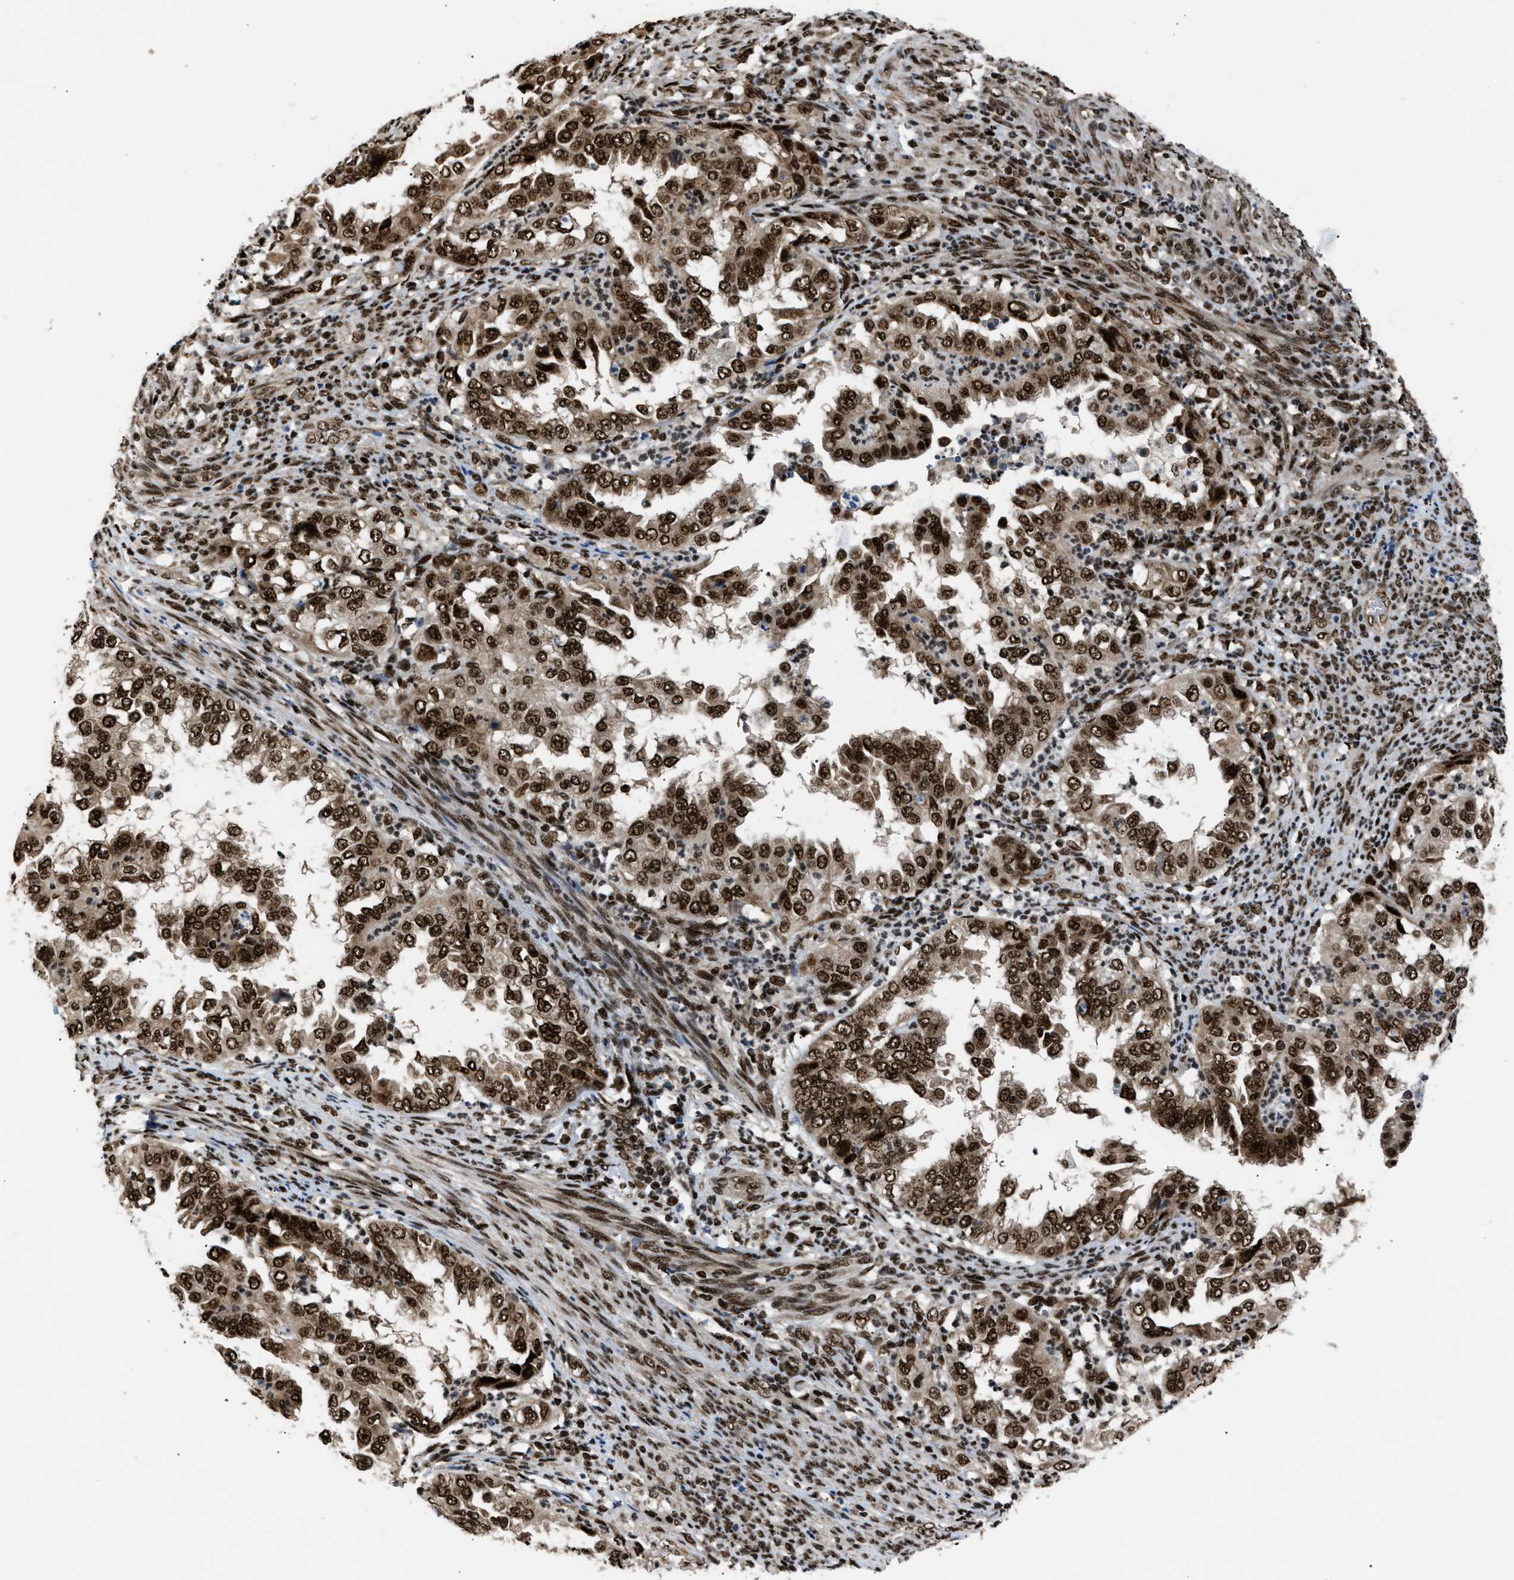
{"staining": {"intensity": "strong", "quantity": ">75%", "location": "cytoplasmic/membranous,nuclear"}, "tissue": "endometrial cancer", "cell_type": "Tumor cells", "image_type": "cancer", "snomed": [{"axis": "morphology", "description": "Adenocarcinoma, NOS"}, {"axis": "topography", "description": "Endometrium"}], "caption": "Tumor cells exhibit strong cytoplasmic/membranous and nuclear expression in approximately >75% of cells in endometrial cancer. The staining was performed using DAB (3,3'-diaminobenzidine) to visualize the protein expression in brown, while the nuclei were stained in blue with hematoxylin (Magnification: 20x).", "gene": "RBM5", "patient": {"sex": "female", "age": 85}}